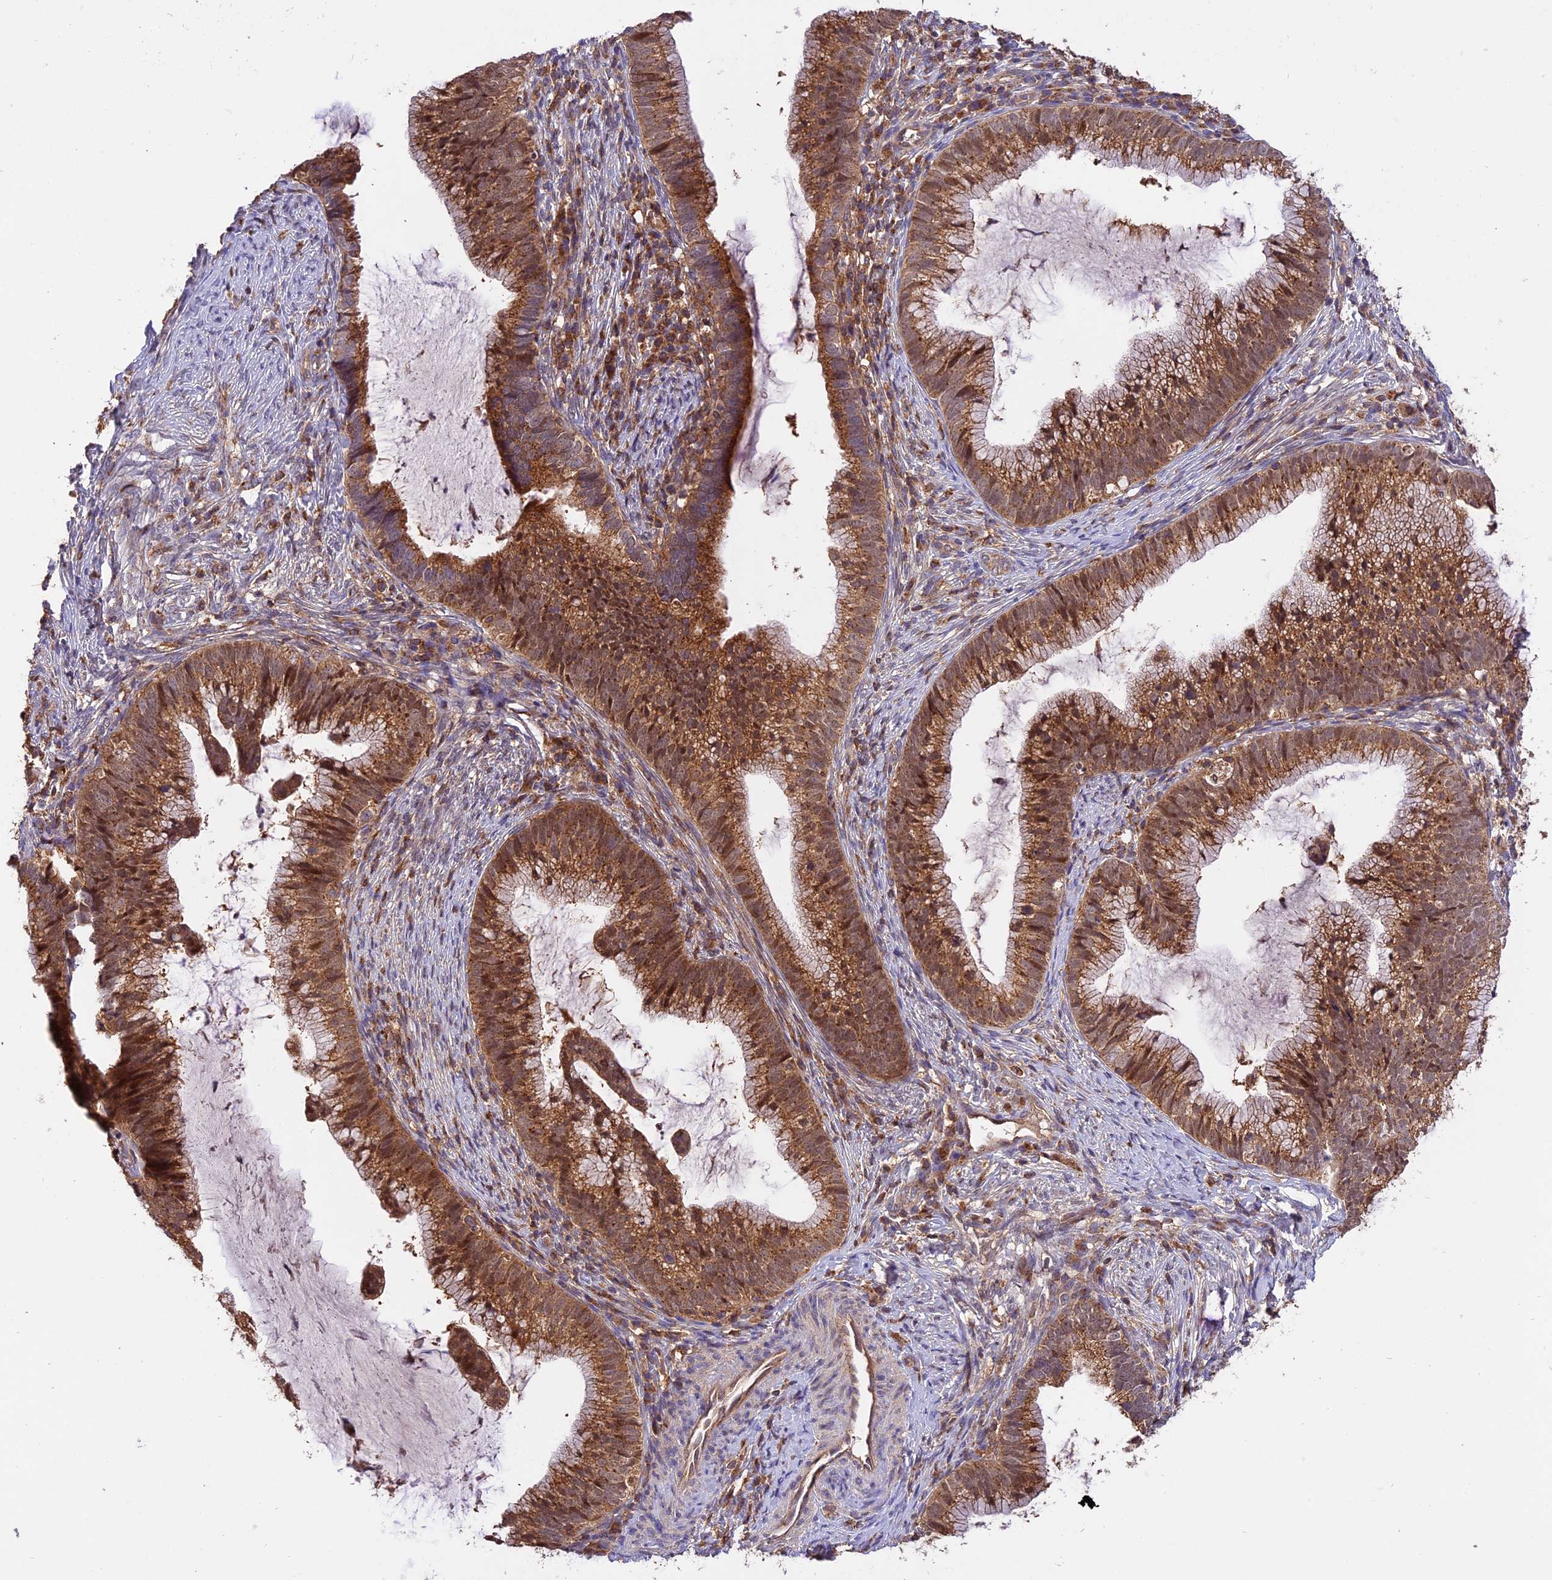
{"staining": {"intensity": "moderate", "quantity": ">75%", "location": "cytoplasmic/membranous"}, "tissue": "cervical cancer", "cell_type": "Tumor cells", "image_type": "cancer", "snomed": [{"axis": "morphology", "description": "Adenocarcinoma, NOS"}, {"axis": "topography", "description": "Cervix"}], "caption": "This histopathology image exhibits immunohistochemistry staining of human cervical cancer (adenocarcinoma), with medium moderate cytoplasmic/membranous positivity in approximately >75% of tumor cells.", "gene": "PEX3", "patient": {"sex": "female", "age": 36}}